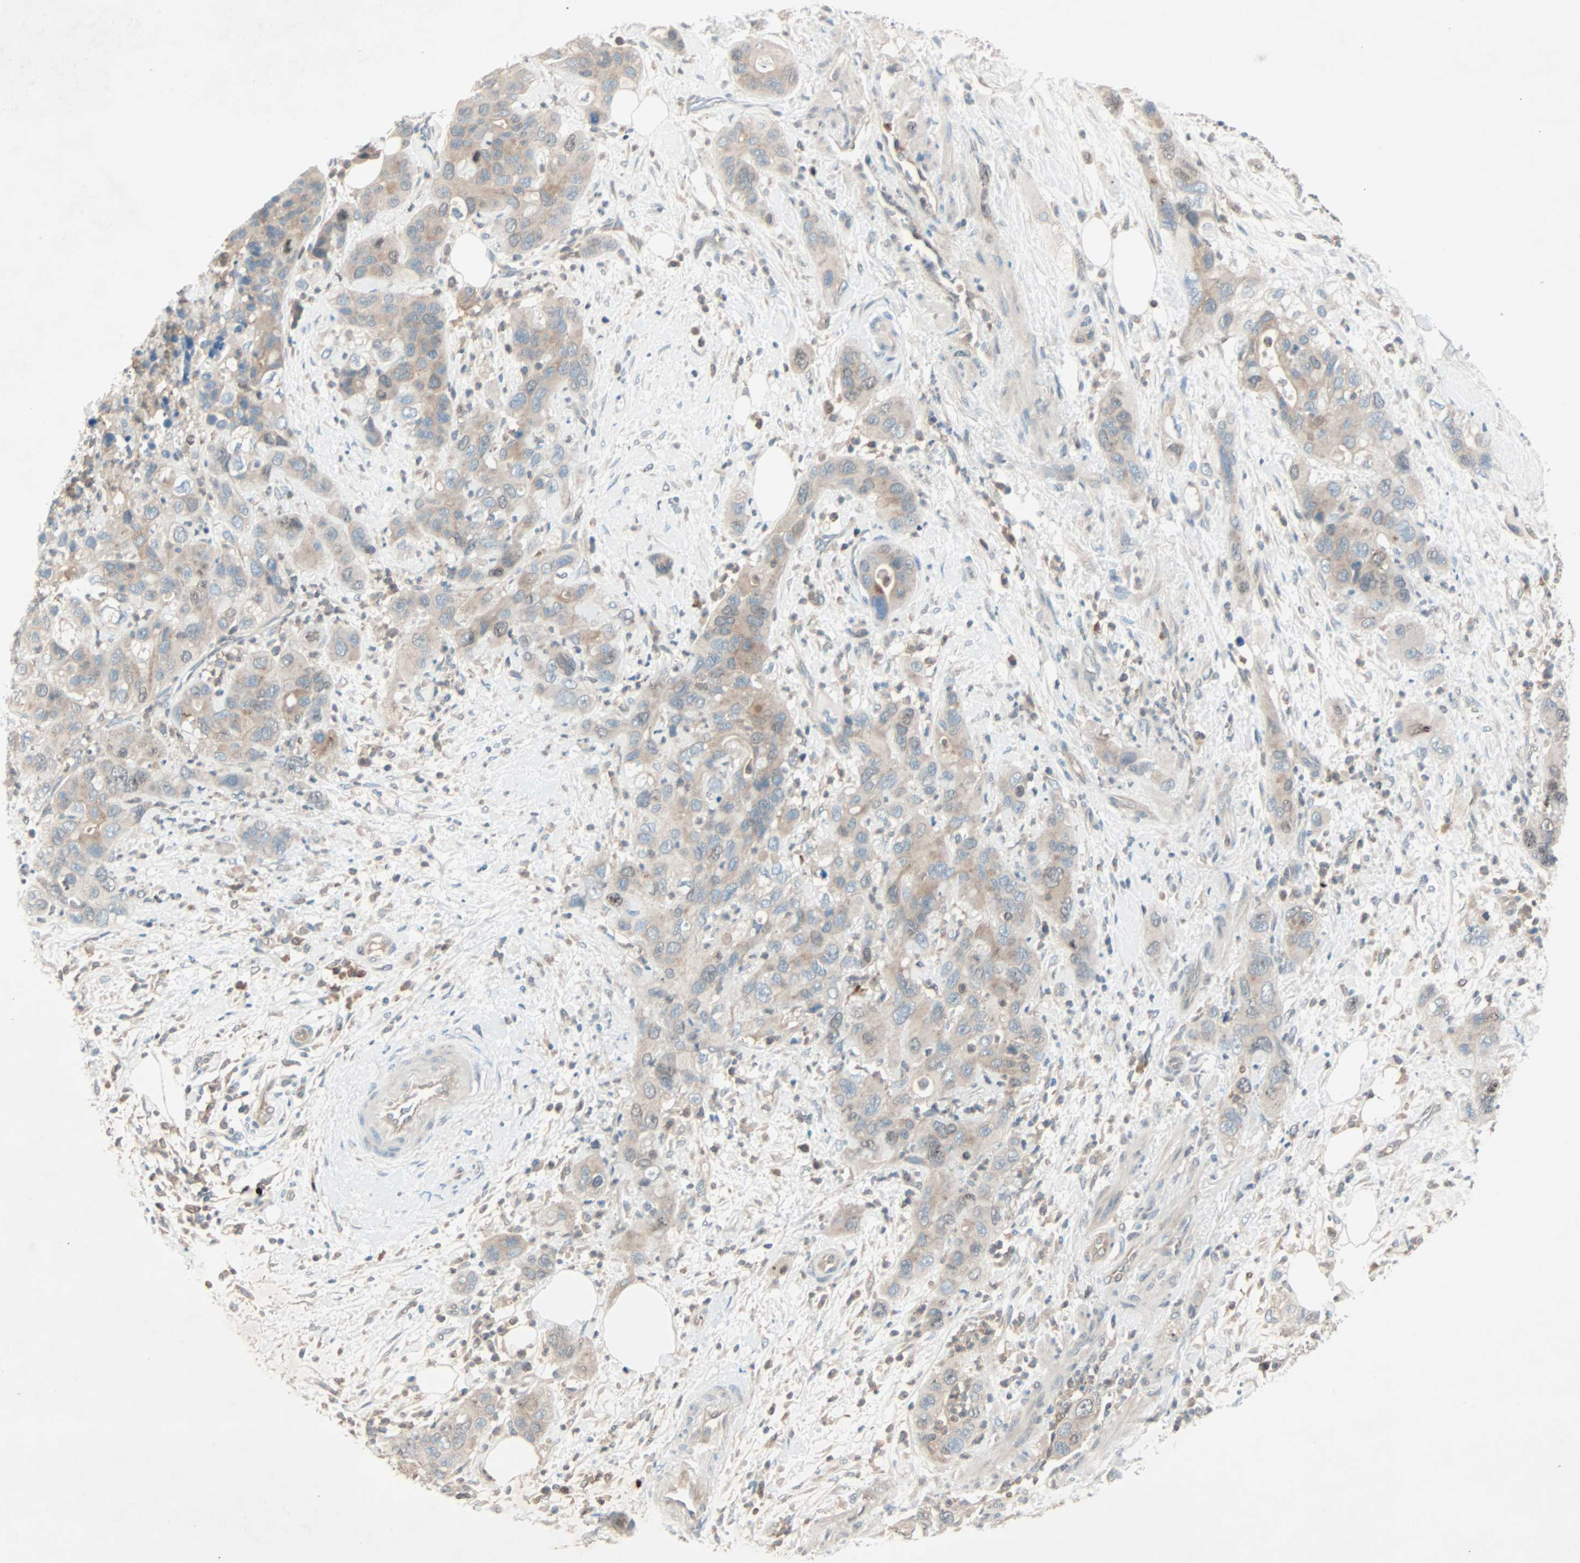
{"staining": {"intensity": "weak", "quantity": "<25%", "location": "cytoplasmic/membranous"}, "tissue": "pancreatic cancer", "cell_type": "Tumor cells", "image_type": "cancer", "snomed": [{"axis": "morphology", "description": "Adenocarcinoma, NOS"}, {"axis": "topography", "description": "Pancreas"}], "caption": "The IHC photomicrograph has no significant positivity in tumor cells of pancreatic cancer (adenocarcinoma) tissue. The staining is performed using DAB (3,3'-diaminobenzidine) brown chromogen with nuclei counter-stained in using hematoxylin.", "gene": "SMIM8", "patient": {"sex": "female", "age": 71}}